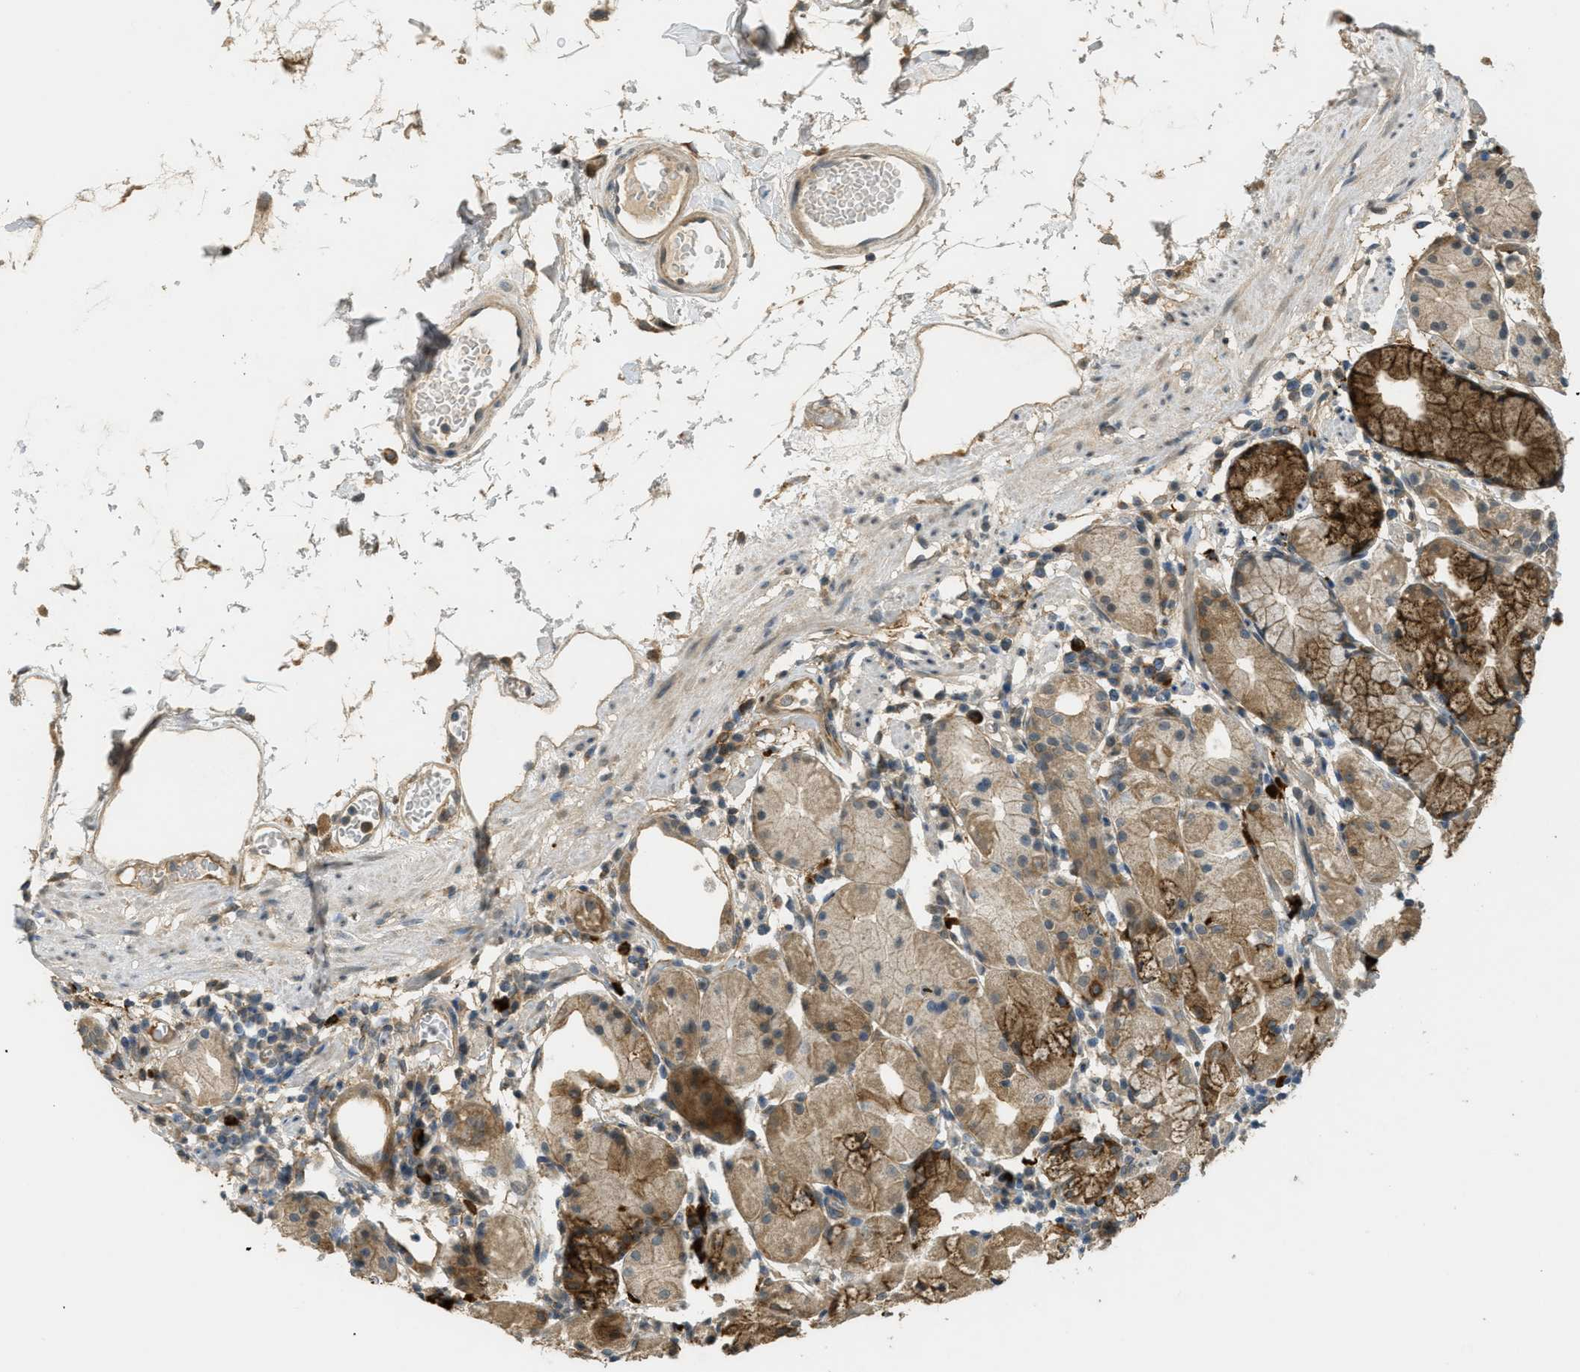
{"staining": {"intensity": "moderate", "quantity": ">75%", "location": "cytoplasmic/membranous"}, "tissue": "stomach", "cell_type": "Glandular cells", "image_type": "normal", "snomed": [{"axis": "morphology", "description": "Normal tissue, NOS"}, {"axis": "topography", "description": "Stomach"}, {"axis": "topography", "description": "Stomach, lower"}], "caption": "Immunohistochemistry (IHC) (DAB (3,3'-diaminobenzidine)) staining of normal human stomach exhibits moderate cytoplasmic/membranous protein expression in approximately >75% of glandular cells. The protein of interest is stained brown, and the nuclei are stained in blue (DAB (3,3'-diaminobenzidine) IHC with brightfield microscopy, high magnification).", "gene": "IGF2BP2", "patient": {"sex": "female", "age": 75}}